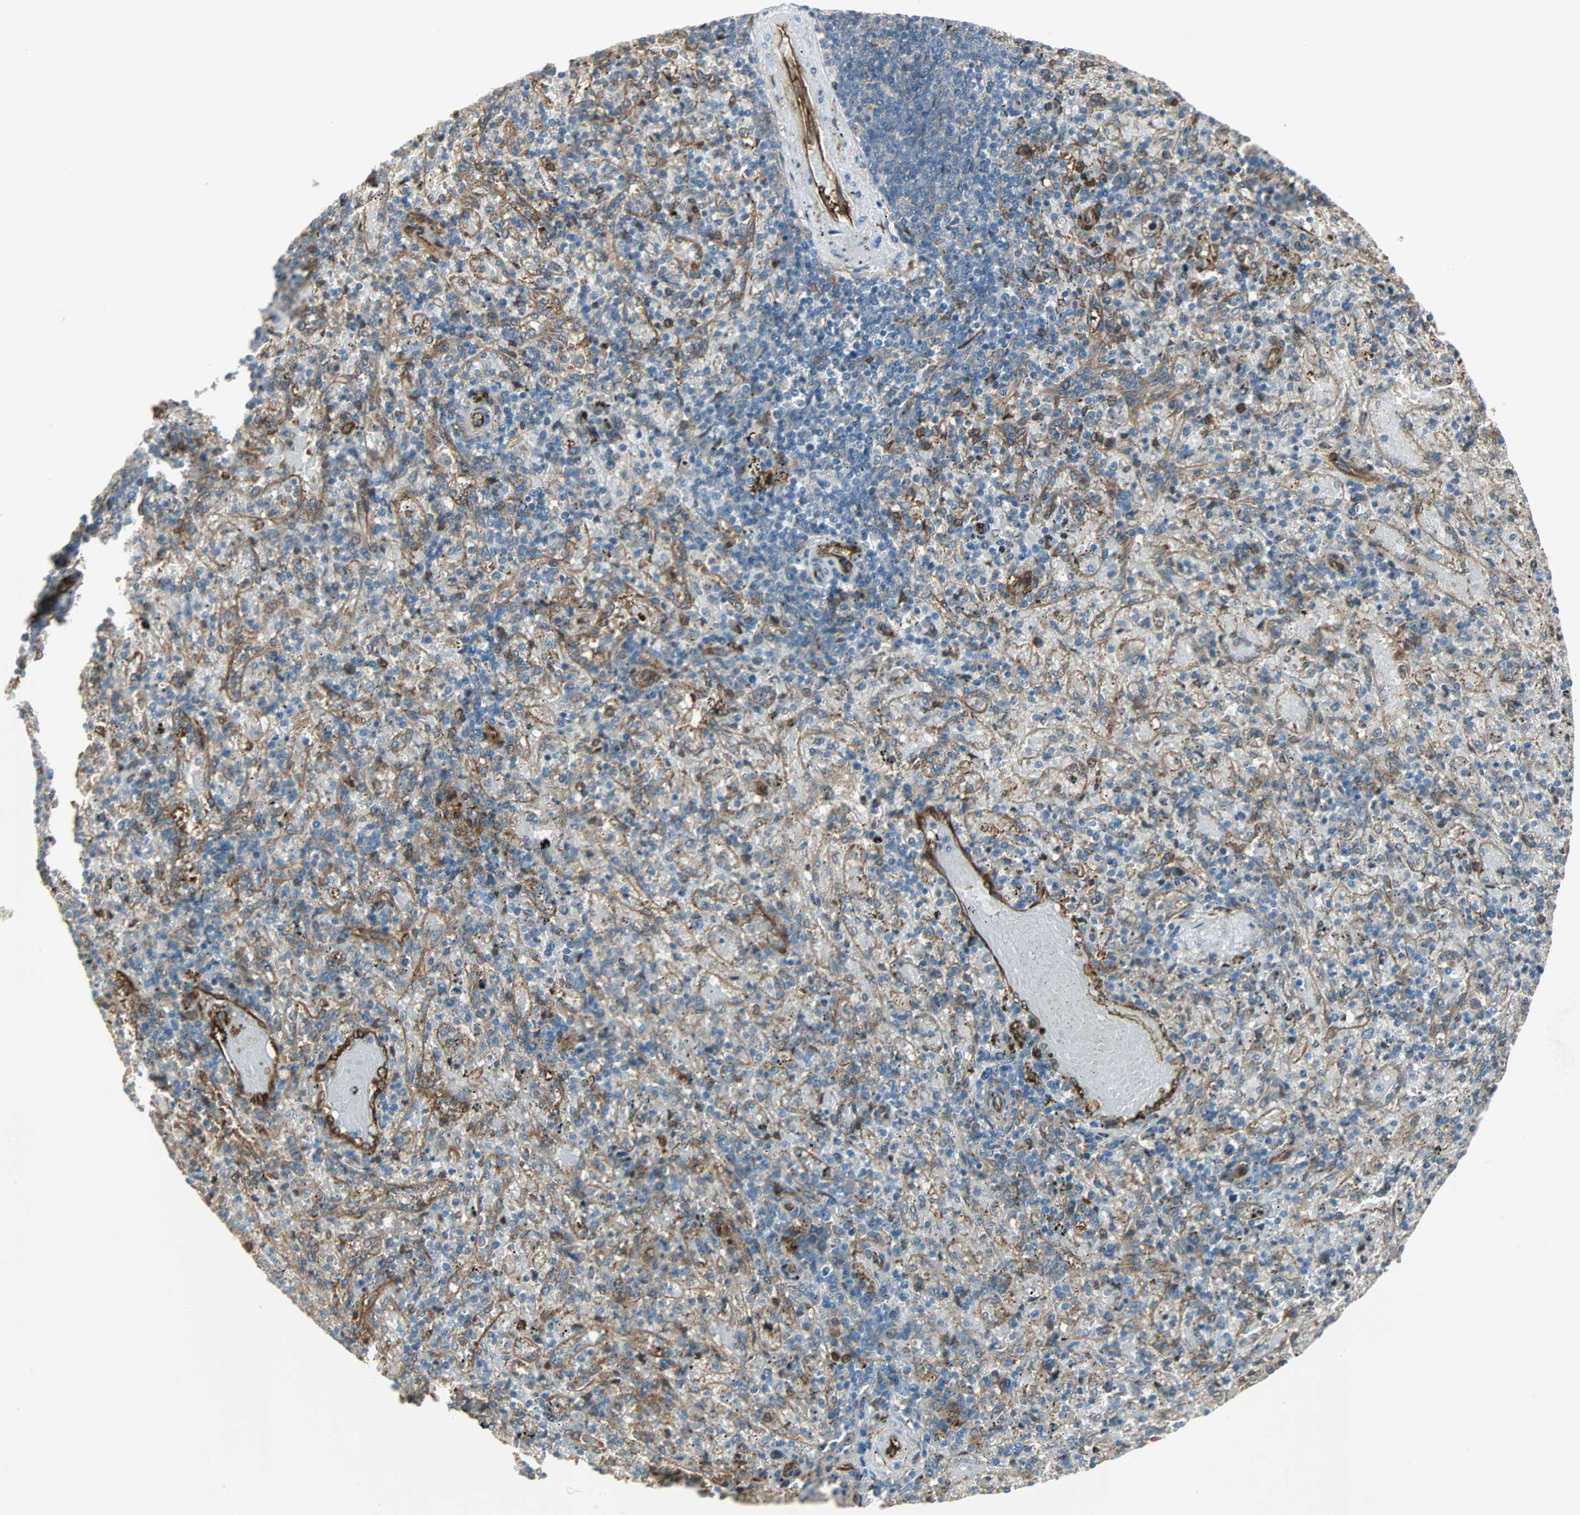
{"staining": {"intensity": "weak", "quantity": "25%-75%", "location": "cytoplasmic/membranous,nuclear"}, "tissue": "spleen", "cell_type": "Cells in red pulp", "image_type": "normal", "snomed": [{"axis": "morphology", "description": "Normal tissue, NOS"}, {"axis": "topography", "description": "Spleen"}], "caption": "Spleen stained with immunohistochemistry (IHC) displays weak cytoplasmic/membranous,nuclear positivity in approximately 25%-75% of cells in red pulp.", "gene": "WARS1", "patient": {"sex": "female", "age": 43}}